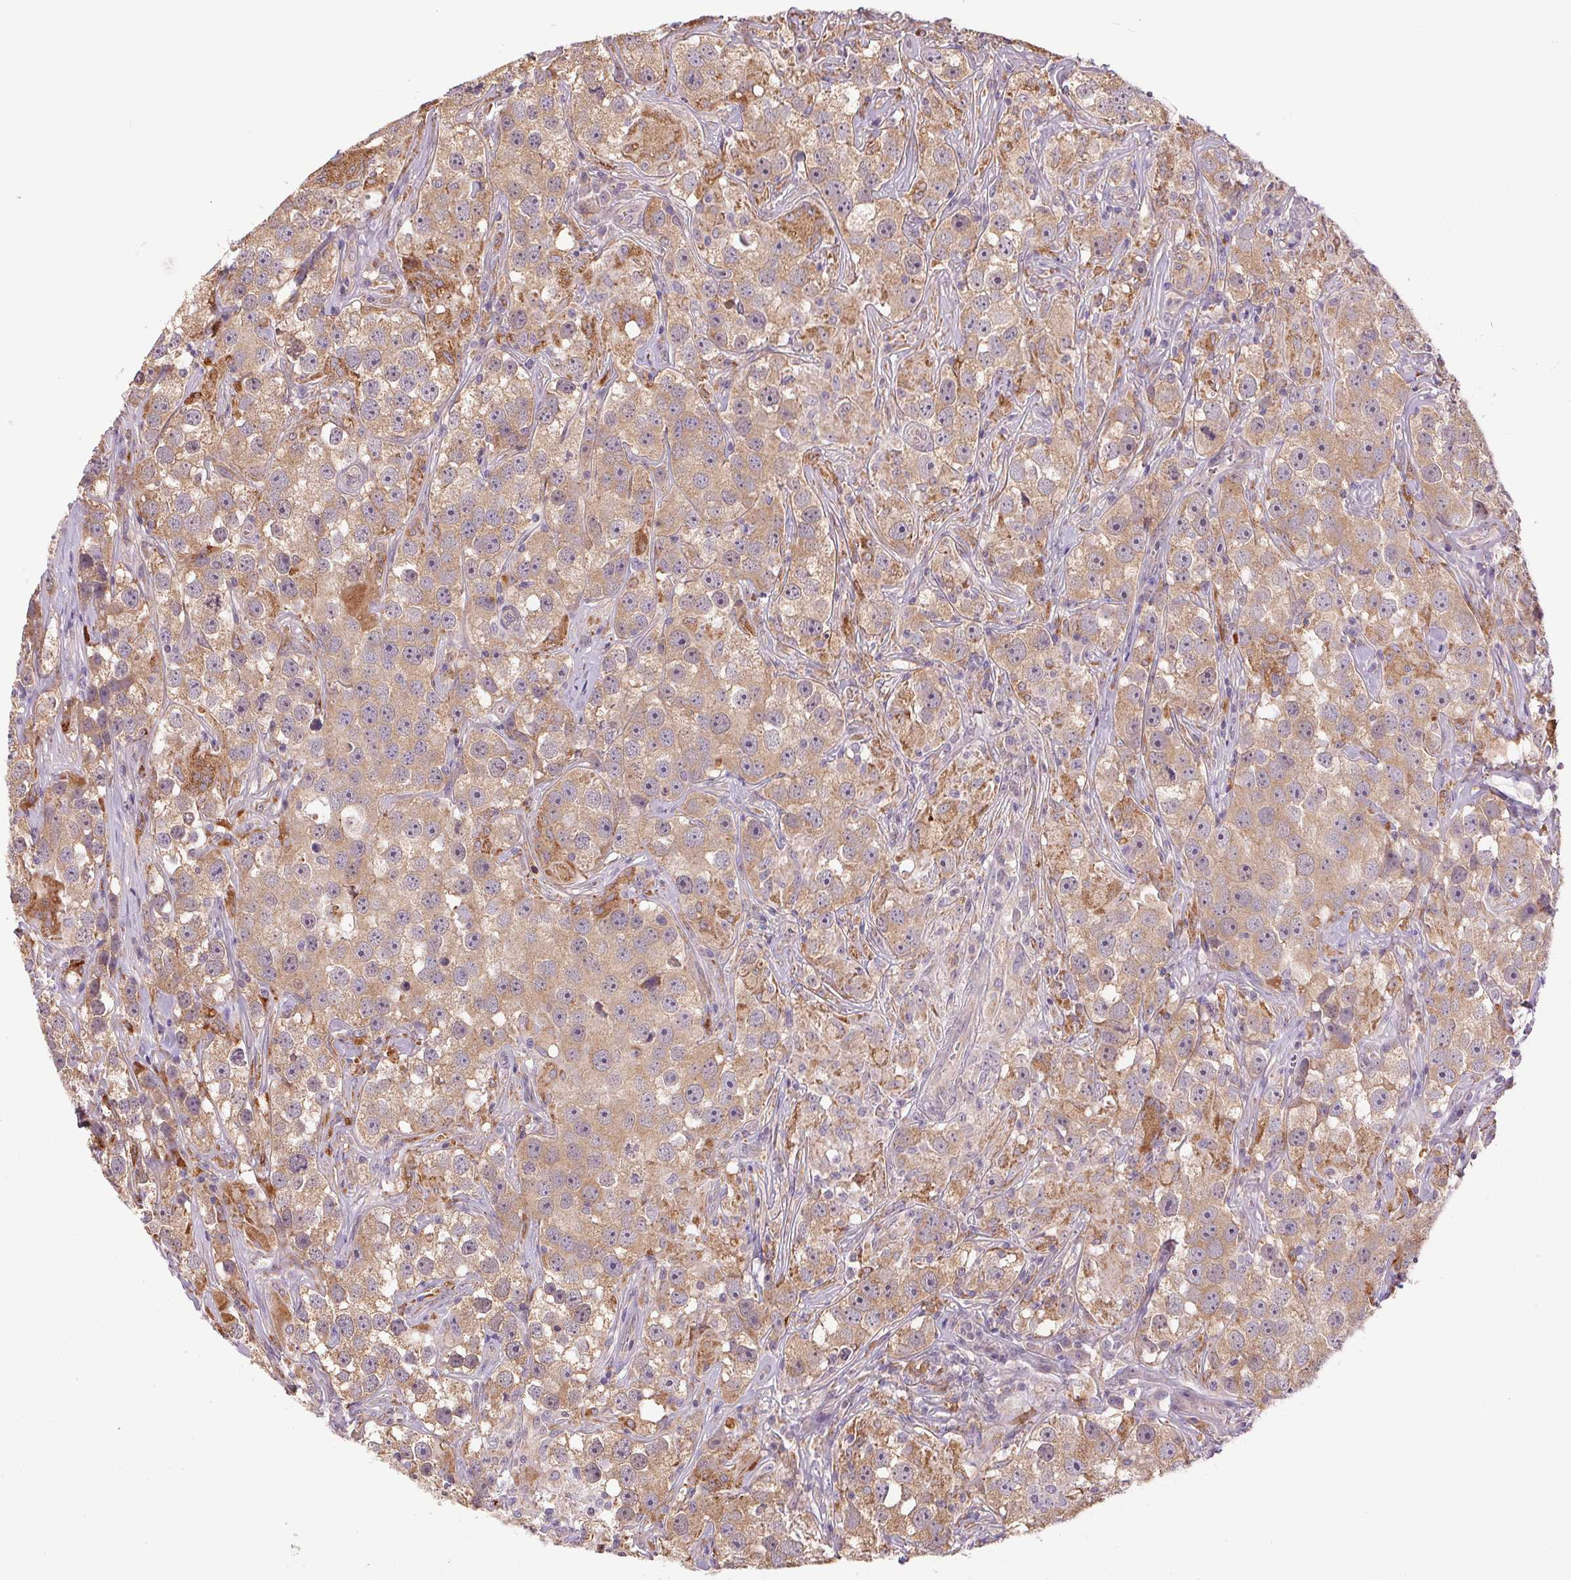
{"staining": {"intensity": "moderate", "quantity": ">75%", "location": "cytoplasmic/membranous"}, "tissue": "testis cancer", "cell_type": "Tumor cells", "image_type": "cancer", "snomed": [{"axis": "morphology", "description": "Seminoma, NOS"}, {"axis": "topography", "description": "Testis"}], "caption": "About >75% of tumor cells in seminoma (testis) demonstrate moderate cytoplasmic/membranous protein expression as visualized by brown immunohistochemical staining.", "gene": "ADH5", "patient": {"sex": "male", "age": 49}}